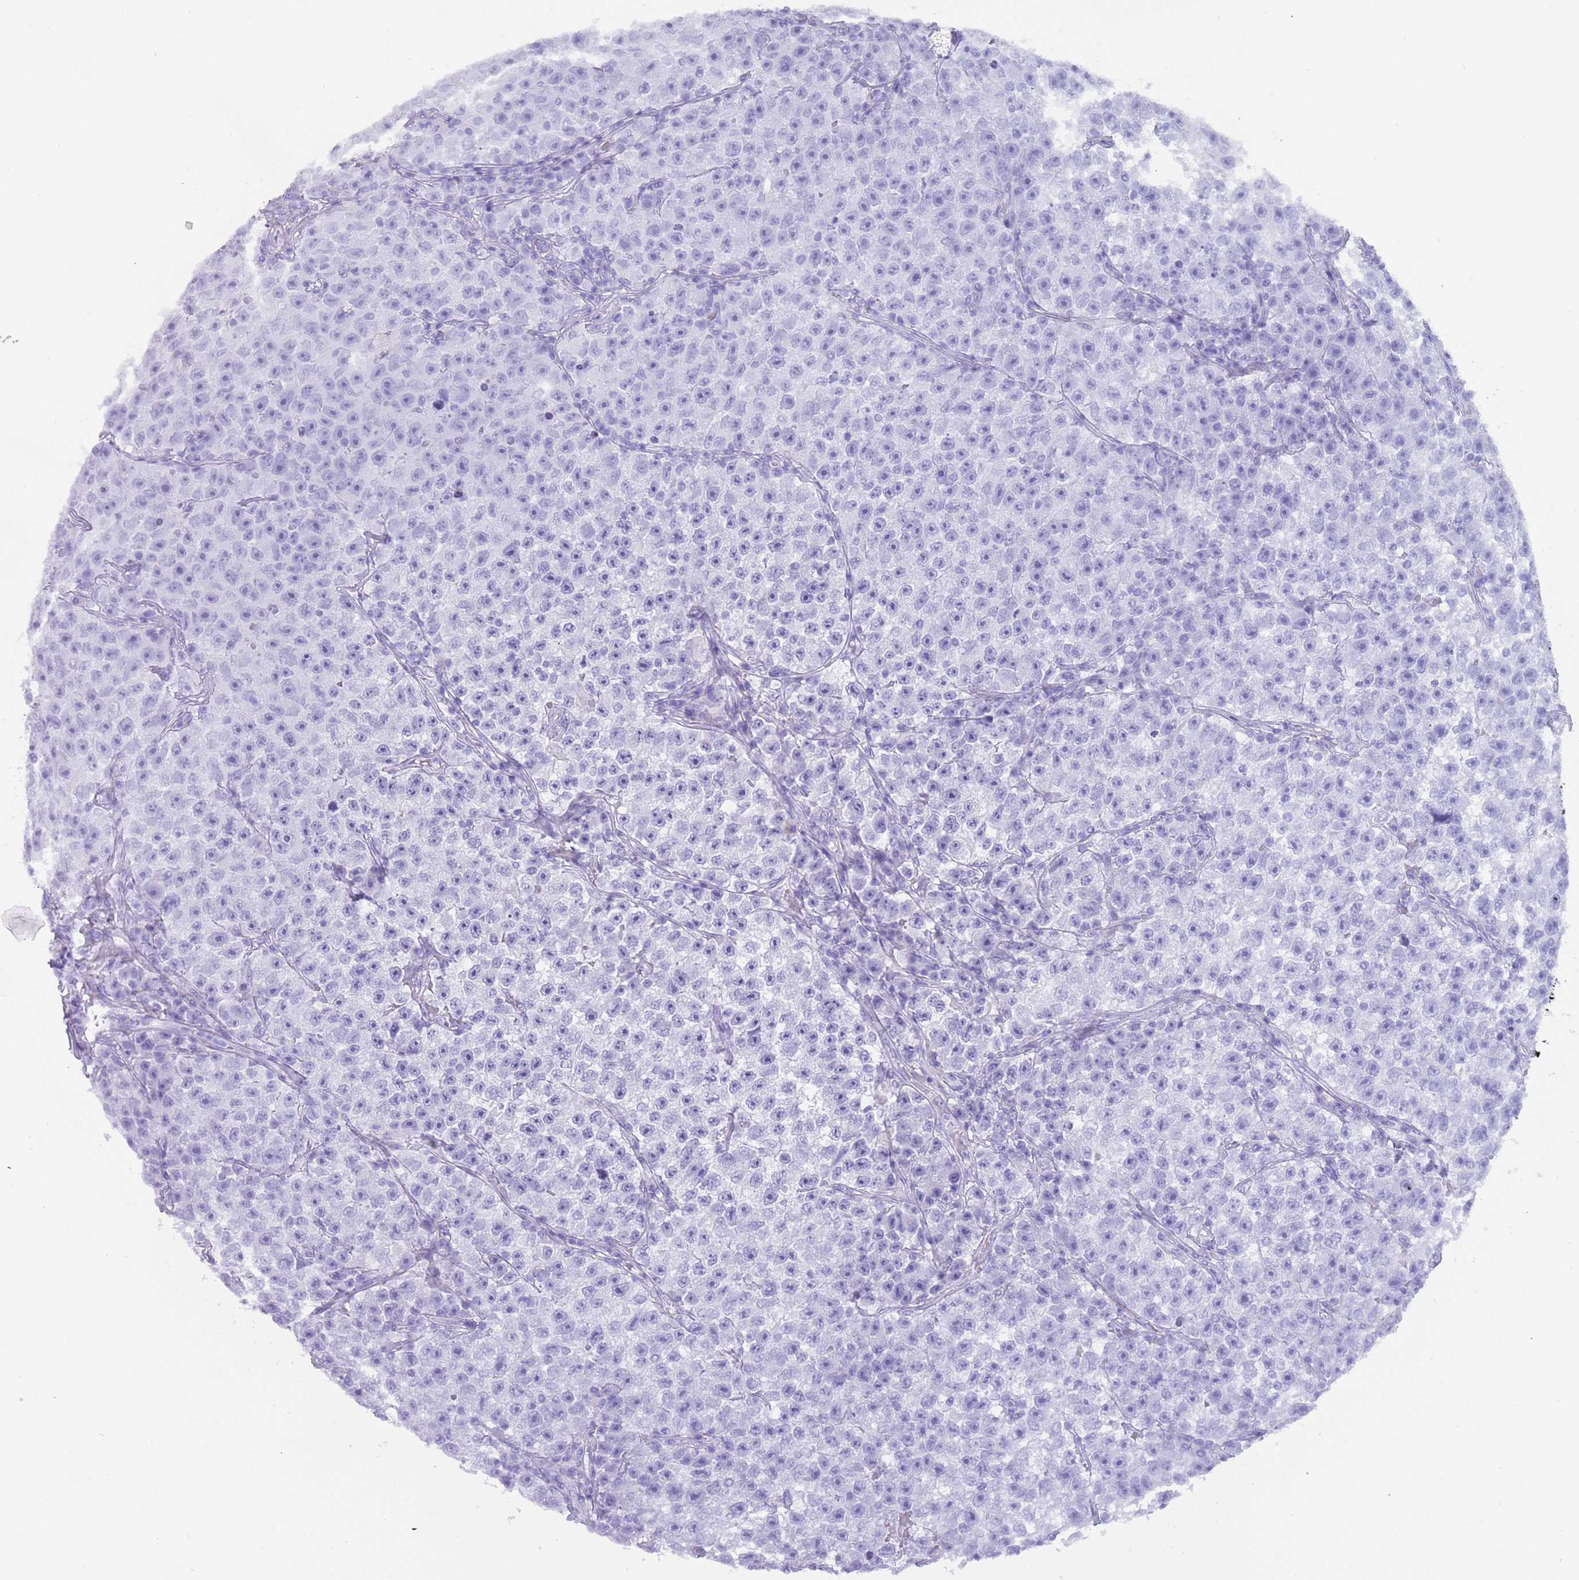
{"staining": {"intensity": "negative", "quantity": "none", "location": "none"}, "tissue": "testis cancer", "cell_type": "Tumor cells", "image_type": "cancer", "snomed": [{"axis": "morphology", "description": "Seminoma, NOS"}, {"axis": "topography", "description": "Testis"}], "caption": "Protein analysis of testis cancer shows no significant expression in tumor cells.", "gene": "MYADML2", "patient": {"sex": "male", "age": 22}}